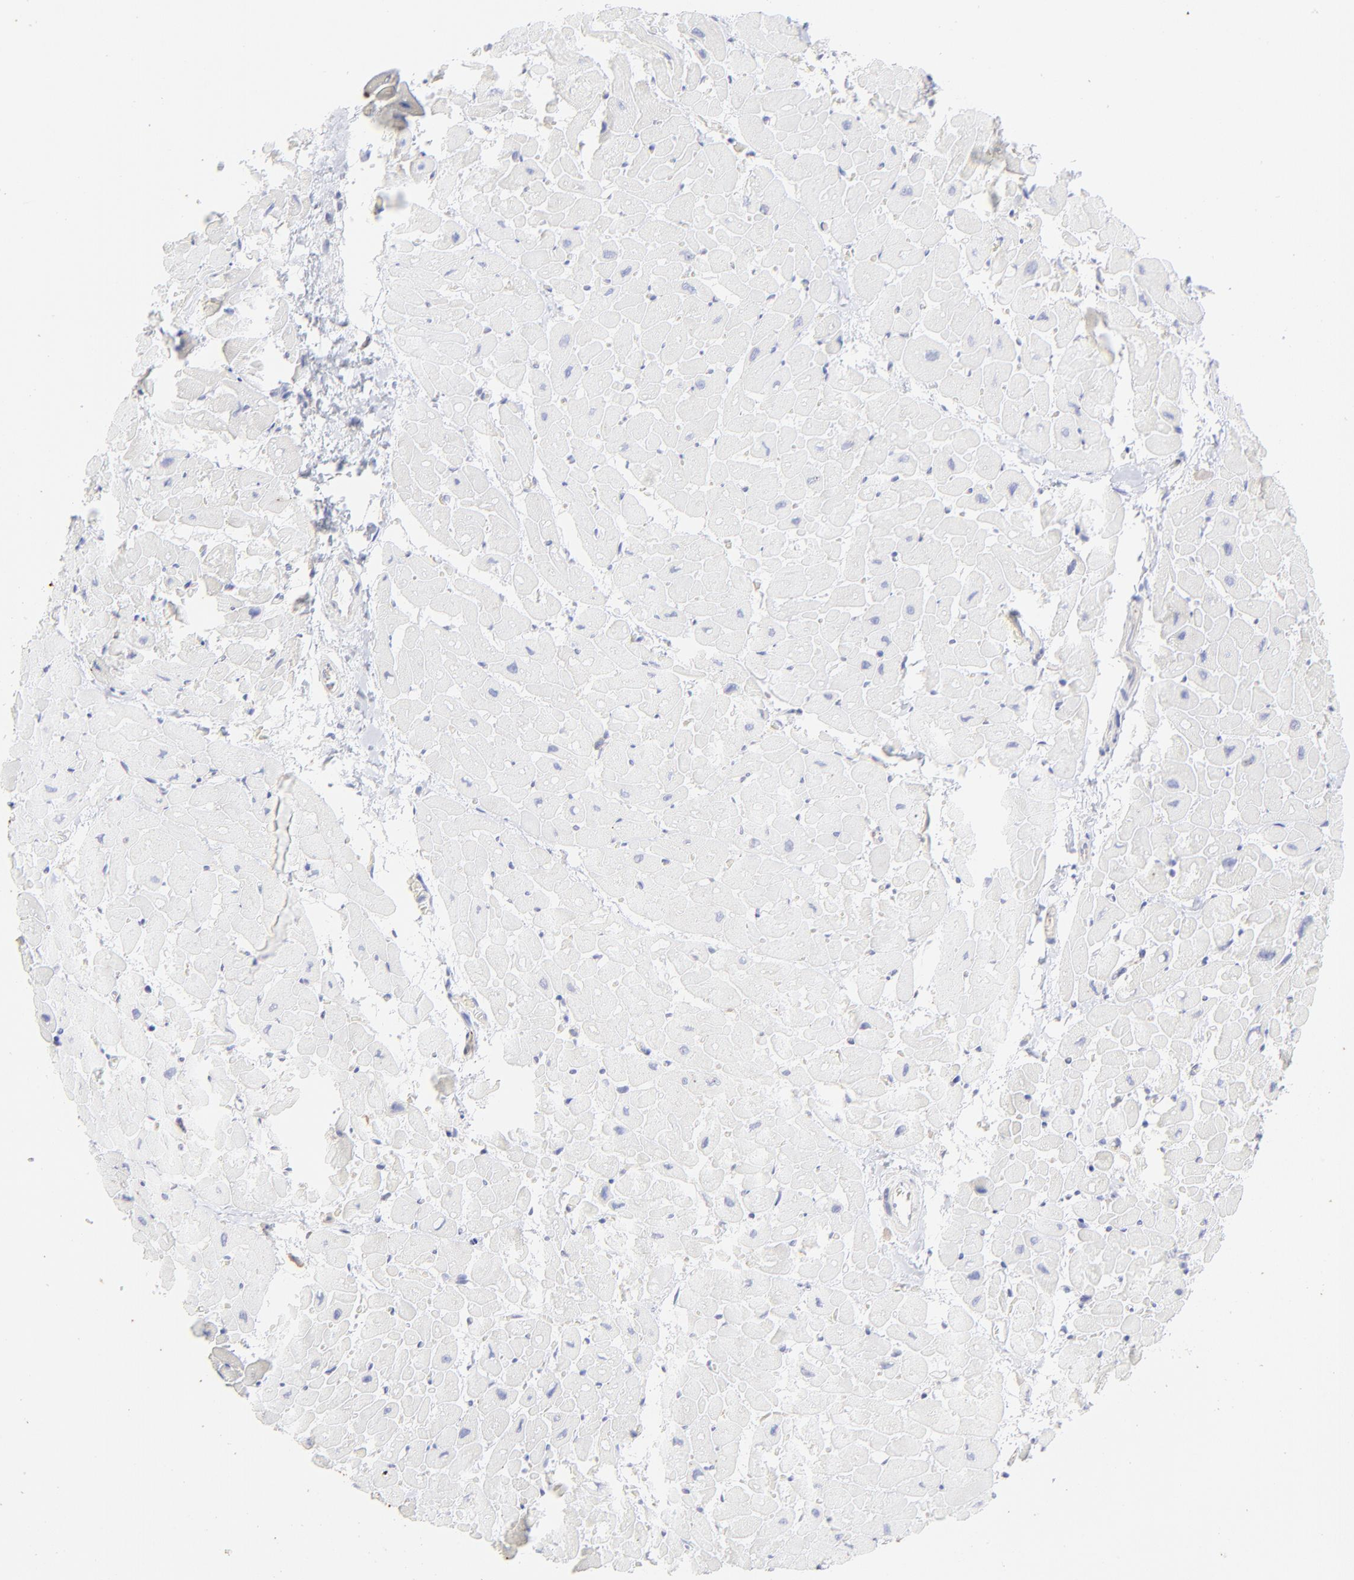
{"staining": {"intensity": "negative", "quantity": "none", "location": "none"}, "tissue": "heart muscle", "cell_type": "Cardiomyocytes", "image_type": "normal", "snomed": [{"axis": "morphology", "description": "Normal tissue, NOS"}, {"axis": "topography", "description": "Heart"}], "caption": "Immunohistochemistry micrograph of unremarkable heart muscle stained for a protein (brown), which shows no staining in cardiomyocytes.", "gene": "LHFPL1", "patient": {"sex": "male", "age": 45}}